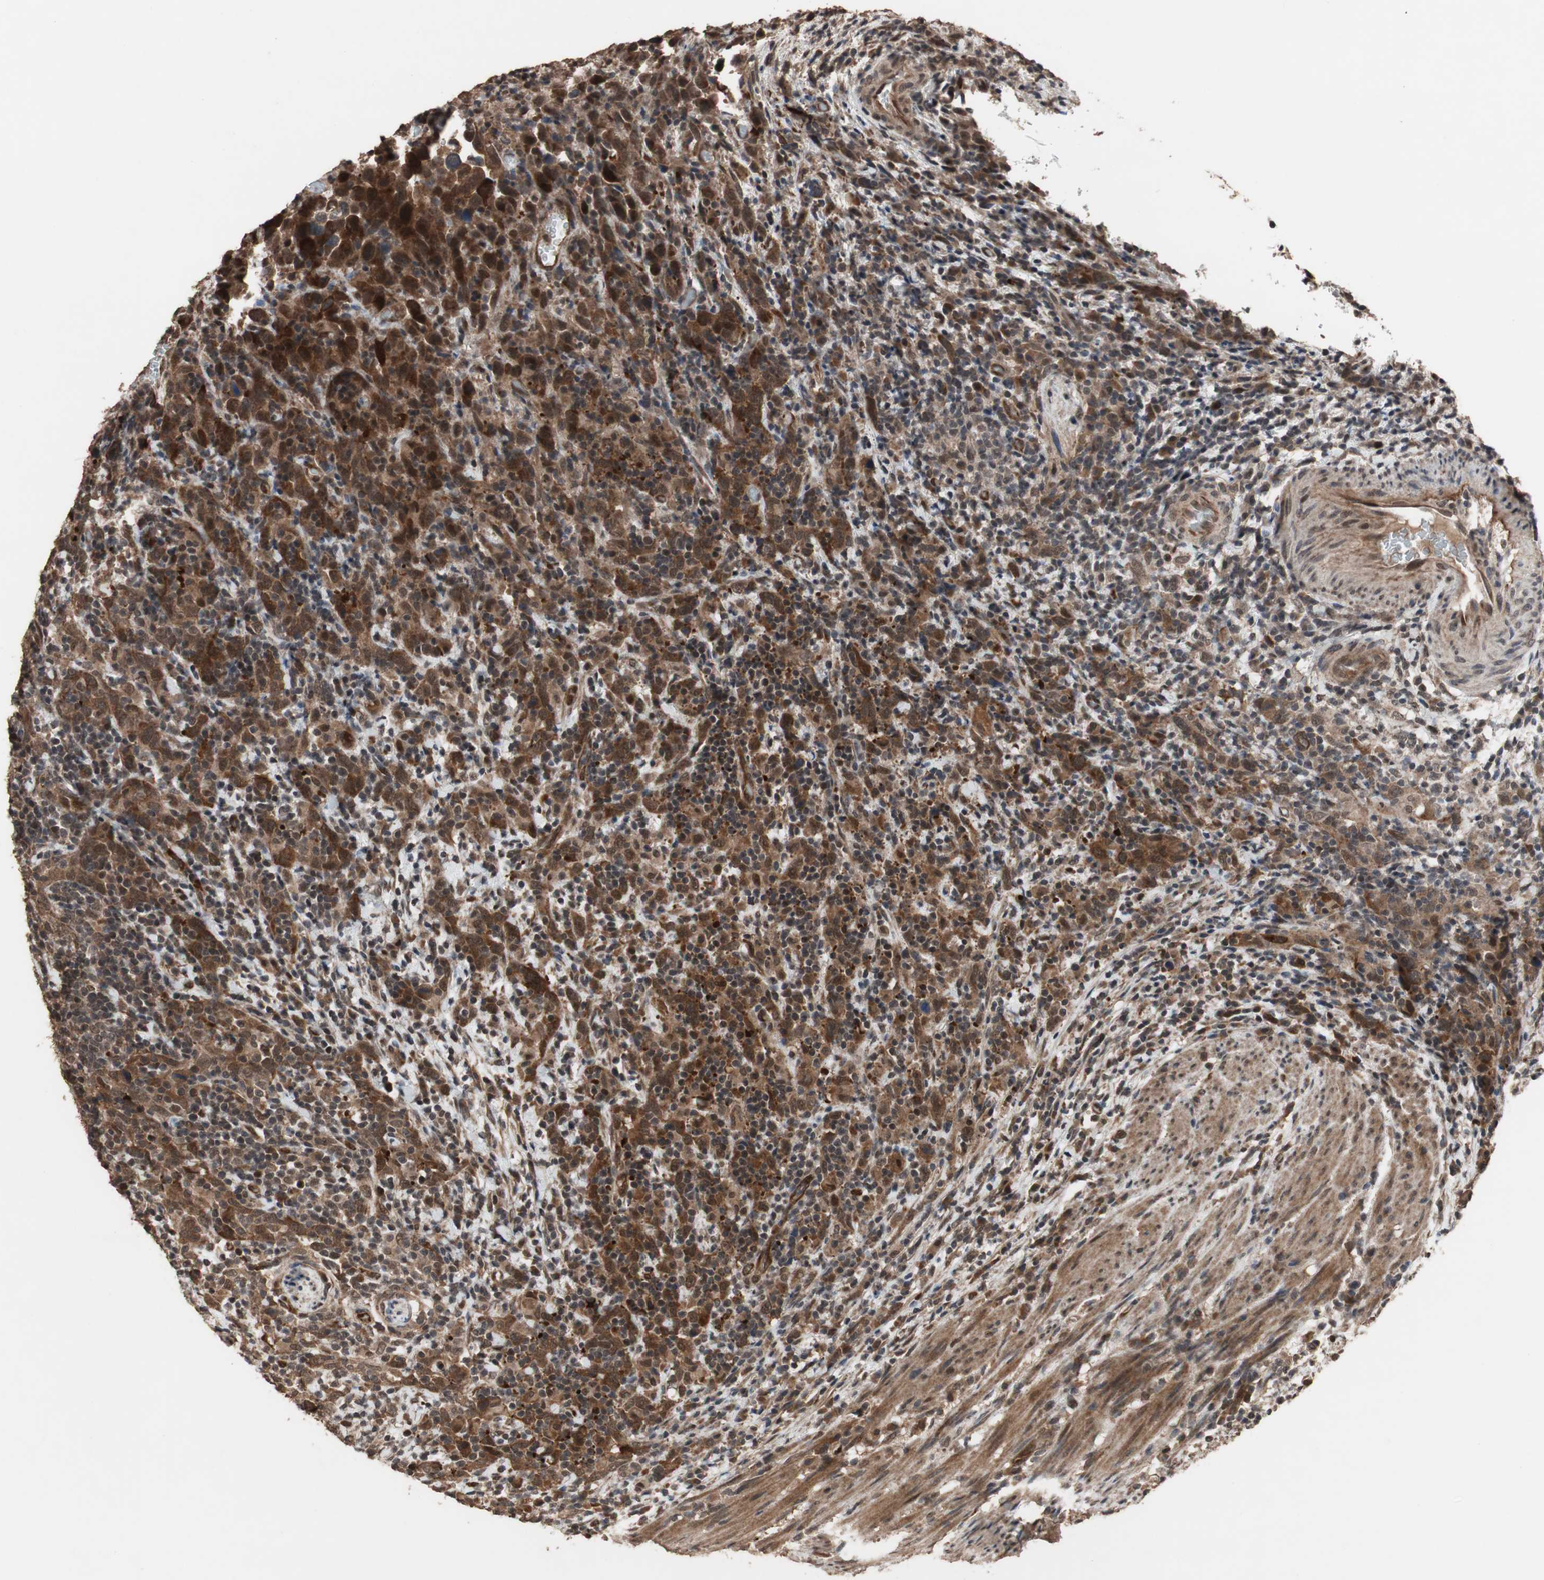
{"staining": {"intensity": "strong", "quantity": ">75%", "location": "cytoplasmic/membranous,nuclear"}, "tissue": "urothelial cancer", "cell_type": "Tumor cells", "image_type": "cancer", "snomed": [{"axis": "morphology", "description": "Urothelial carcinoma, High grade"}, {"axis": "topography", "description": "Urinary bladder"}], "caption": "Protein staining of urothelial cancer tissue reveals strong cytoplasmic/membranous and nuclear expression in approximately >75% of tumor cells.", "gene": "KANSL1", "patient": {"sex": "male", "age": 61}}